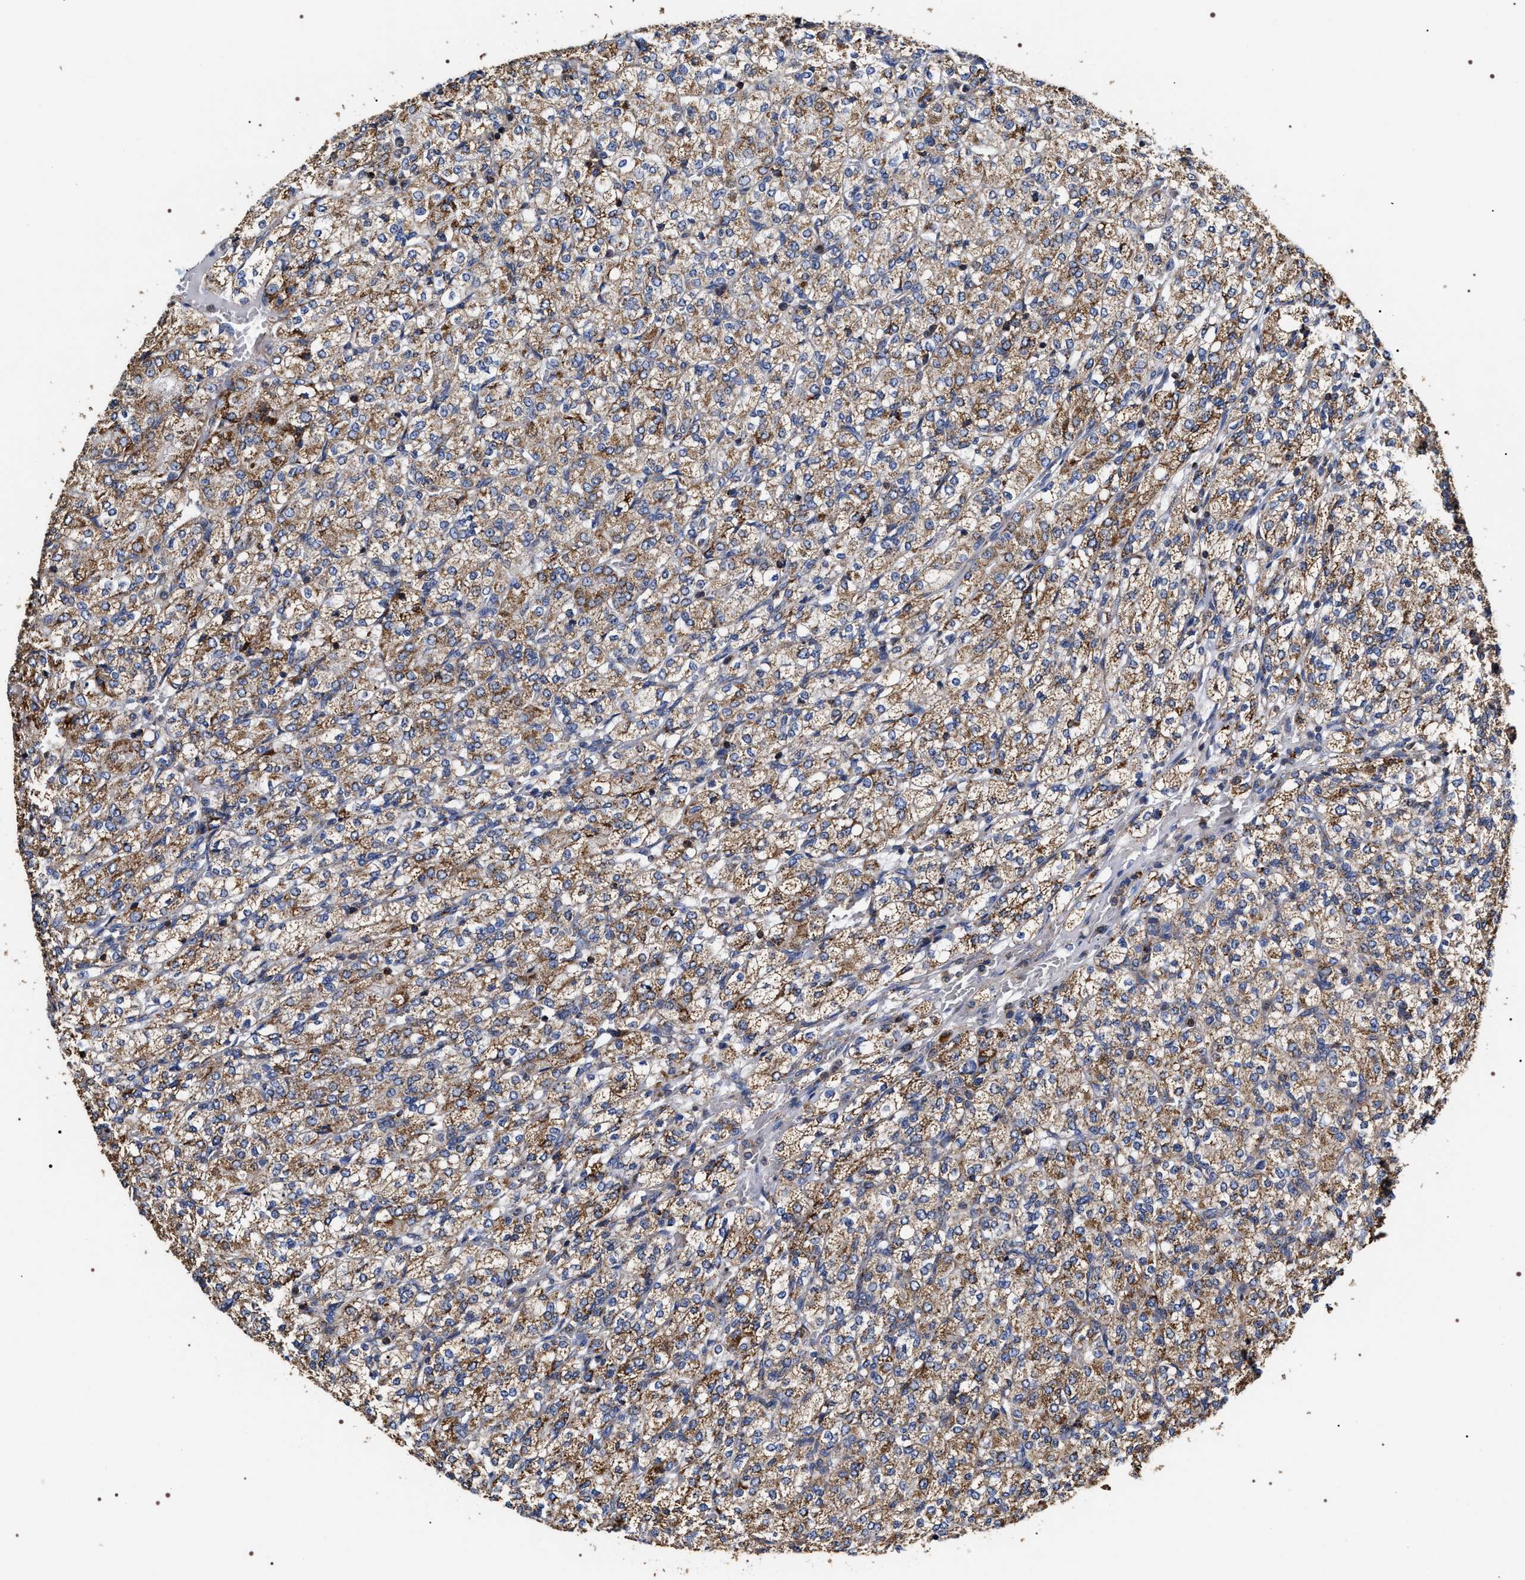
{"staining": {"intensity": "moderate", "quantity": ">75%", "location": "cytoplasmic/membranous"}, "tissue": "renal cancer", "cell_type": "Tumor cells", "image_type": "cancer", "snomed": [{"axis": "morphology", "description": "Adenocarcinoma, NOS"}, {"axis": "topography", "description": "Kidney"}], "caption": "An IHC histopathology image of tumor tissue is shown. Protein staining in brown highlights moderate cytoplasmic/membranous positivity in renal cancer within tumor cells.", "gene": "COG5", "patient": {"sex": "male", "age": 77}}